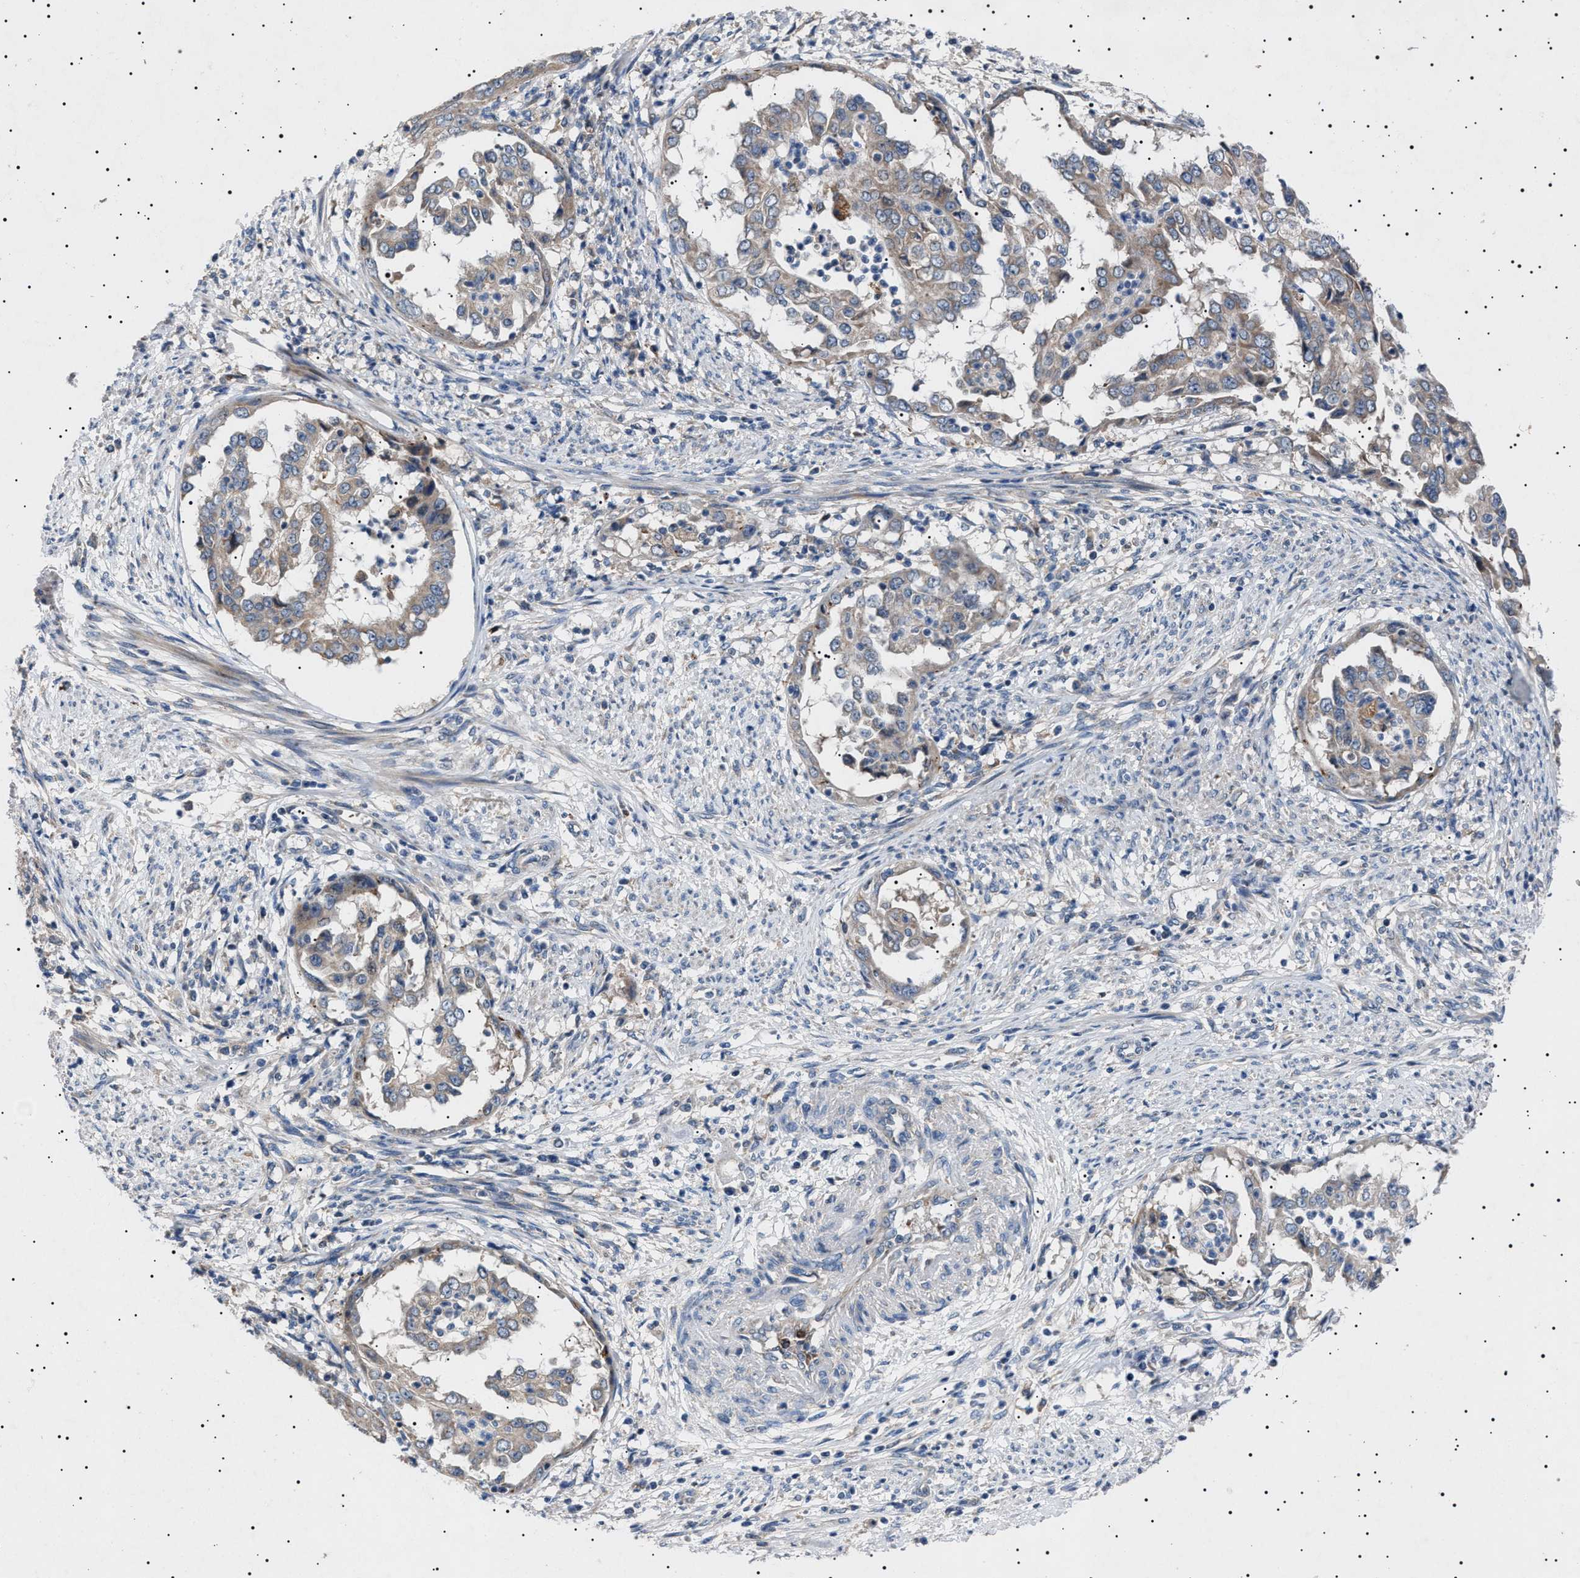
{"staining": {"intensity": "weak", "quantity": "25%-75%", "location": "cytoplasmic/membranous"}, "tissue": "endometrial cancer", "cell_type": "Tumor cells", "image_type": "cancer", "snomed": [{"axis": "morphology", "description": "Adenocarcinoma, NOS"}, {"axis": "topography", "description": "Endometrium"}], "caption": "This image reveals immunohistochemistry staining of human endometrial adenocarcinoma, with low weak cytoplasmic/membranous positivity in approximately 25%-75% of tumor cells.", "gene": "PTRH1", "patient": {"sex": "female", "age": 85}}